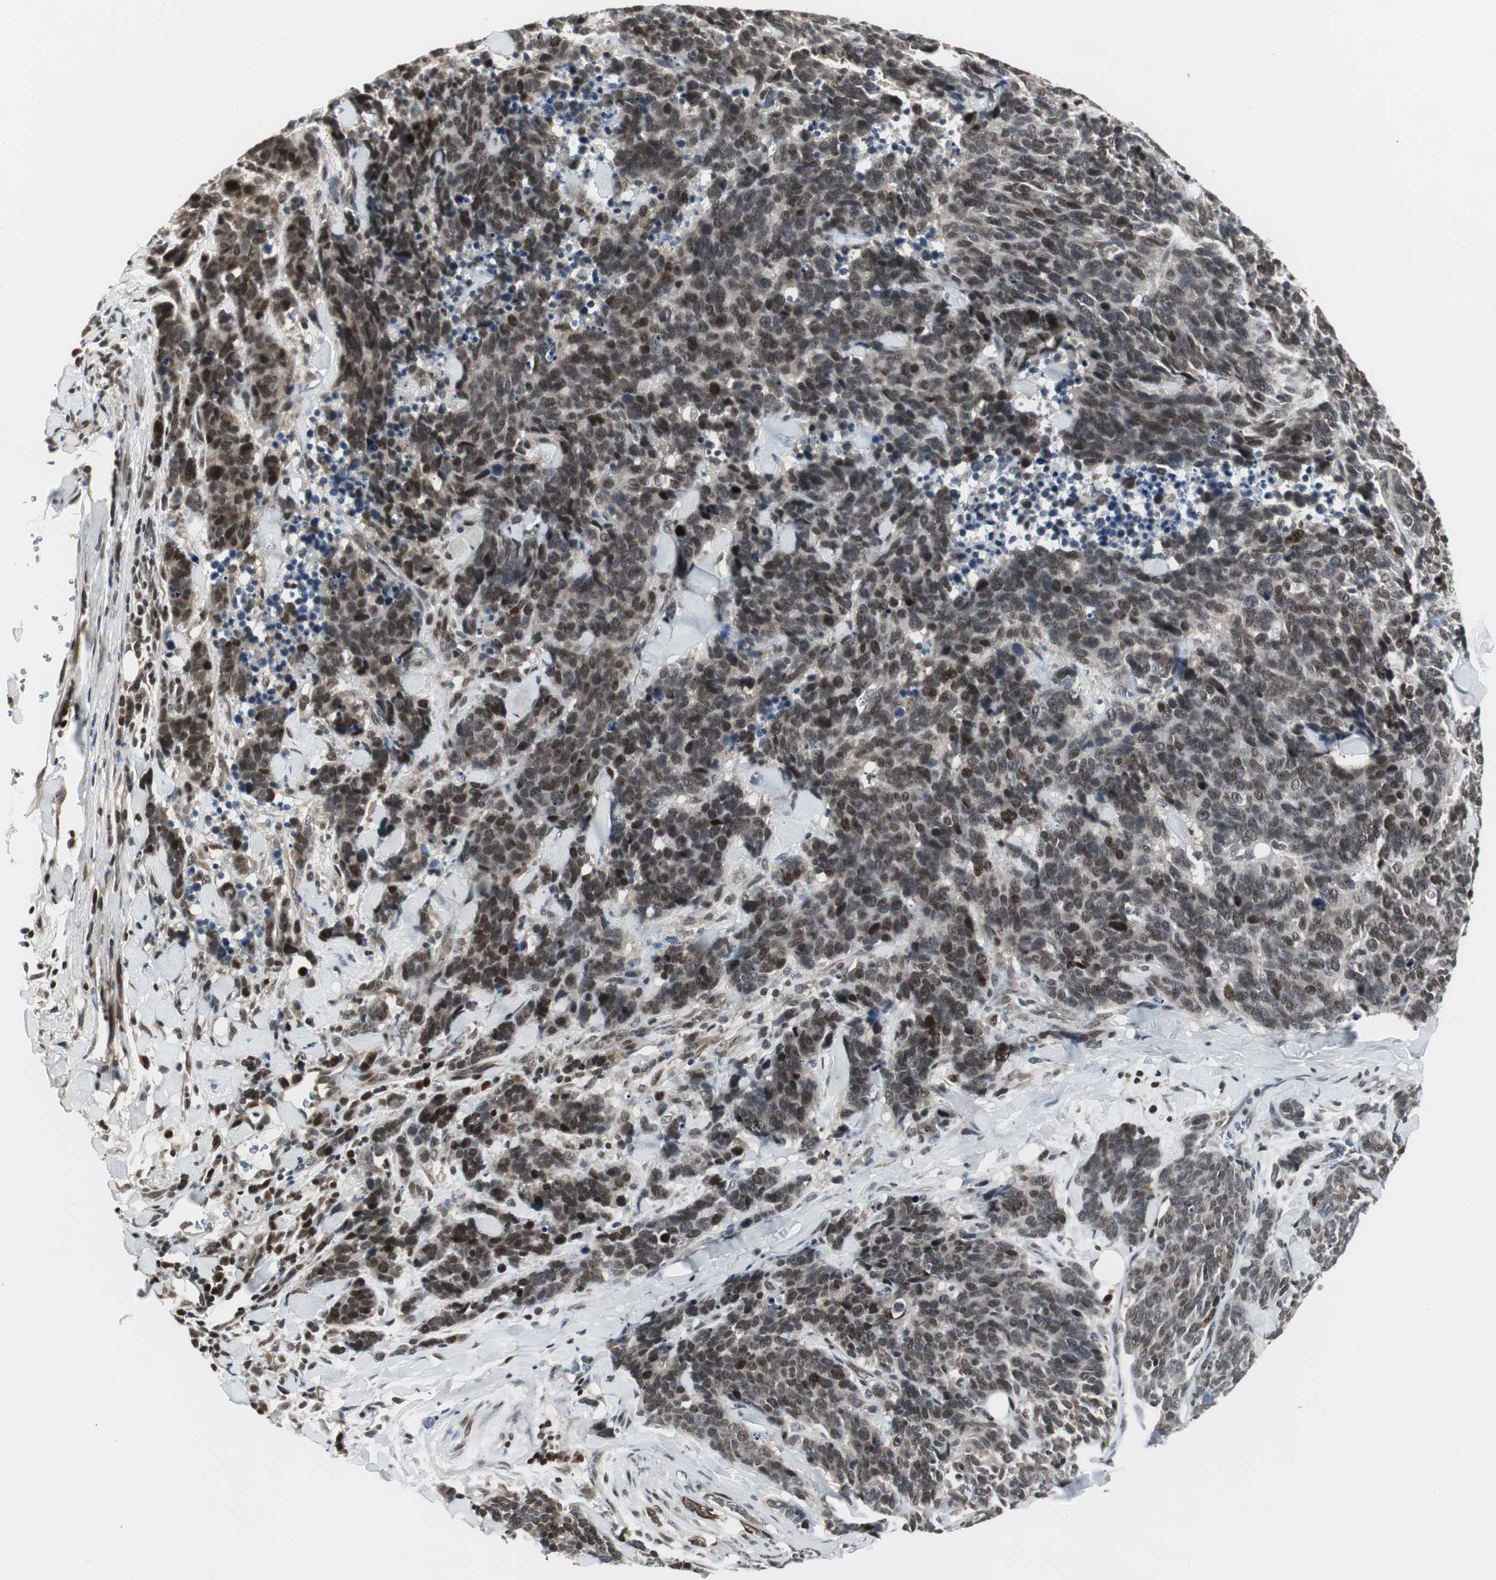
{"staining": {"intensity": "moderate", "quantity": ">75%", "location": "cytoplasmic/membranous,nuclear"}, "tissue": "lung cancer", "cell_type": "Tumor cells", "image_type": "cancer", "snomed": [{"axis": "morphology", "description": "Neoplasm, malignant, NOS"}, {"axis": "topography", "description": "Lung"}], "caption": "Immunohistochemical staining of lung malignant neoplasm displays medium levels of moderate cytoplasmic/membranous and nuclear staining in approximately >75% of tumor cells.", "gene": "MPG", "patient": {"sex": "female", "age": 58}}